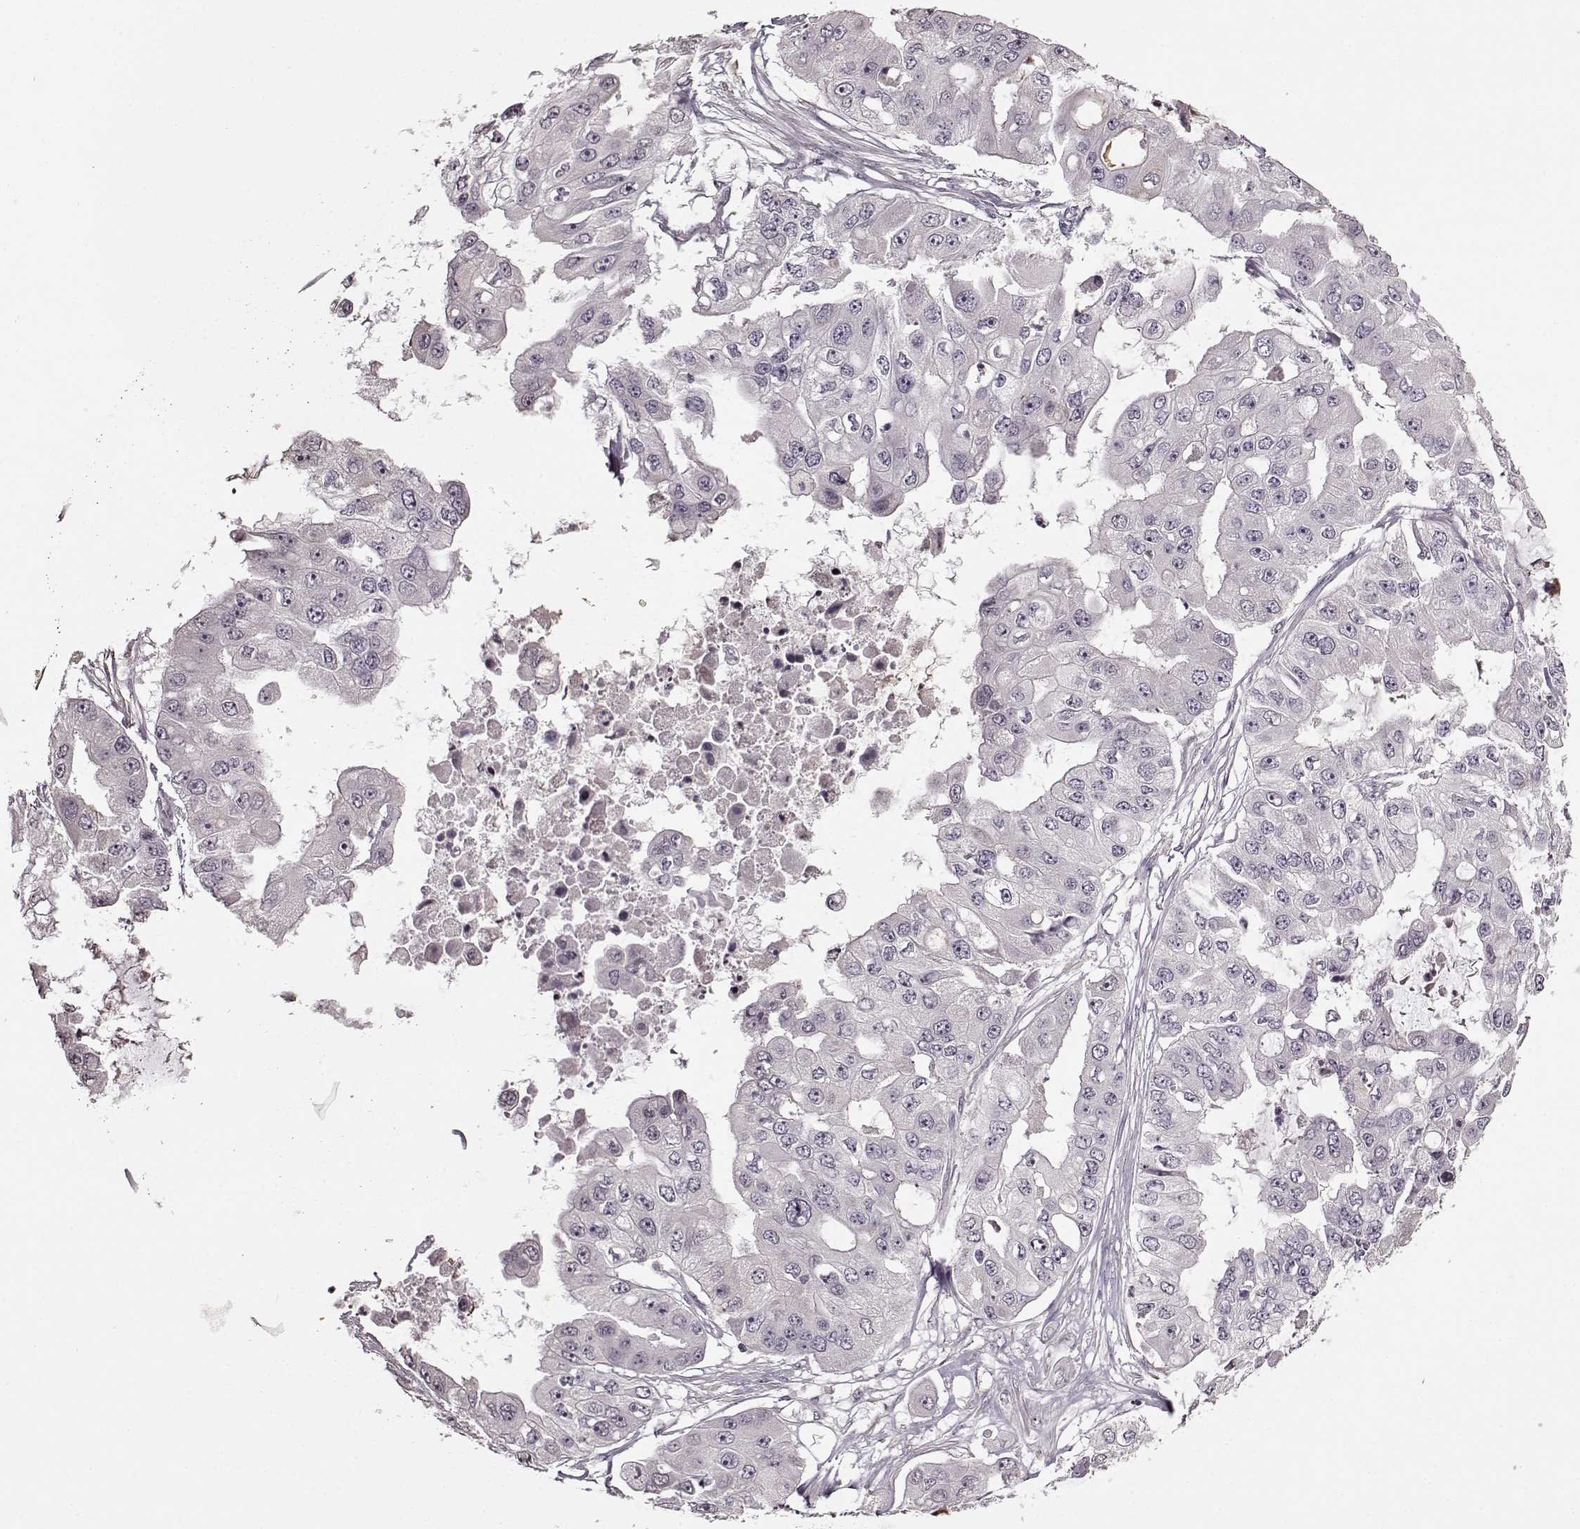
{"staining": {"intensity": "negative", "quantity": "none", "location": "none"}, "tissue": "ovarian cancer", "cell_type": "Tumor cells", "image_type": "cancer", "snomed": [{"axis": "morphology", "description": "Cystadenocarcinoma, serous, NOS"}, {"axis": "topography", "description": "Ovary"}], "caption": "IHC photomicrograph of human ovarian serous cystadenocarcinoma stained for a protein (brown), which shows no expression in tumor cells. (Brightfield microscopy of DAB immunohistochemistry at high magnification).", "gene": "FSHB", "patient": {"sex": "female", "age": 56}}